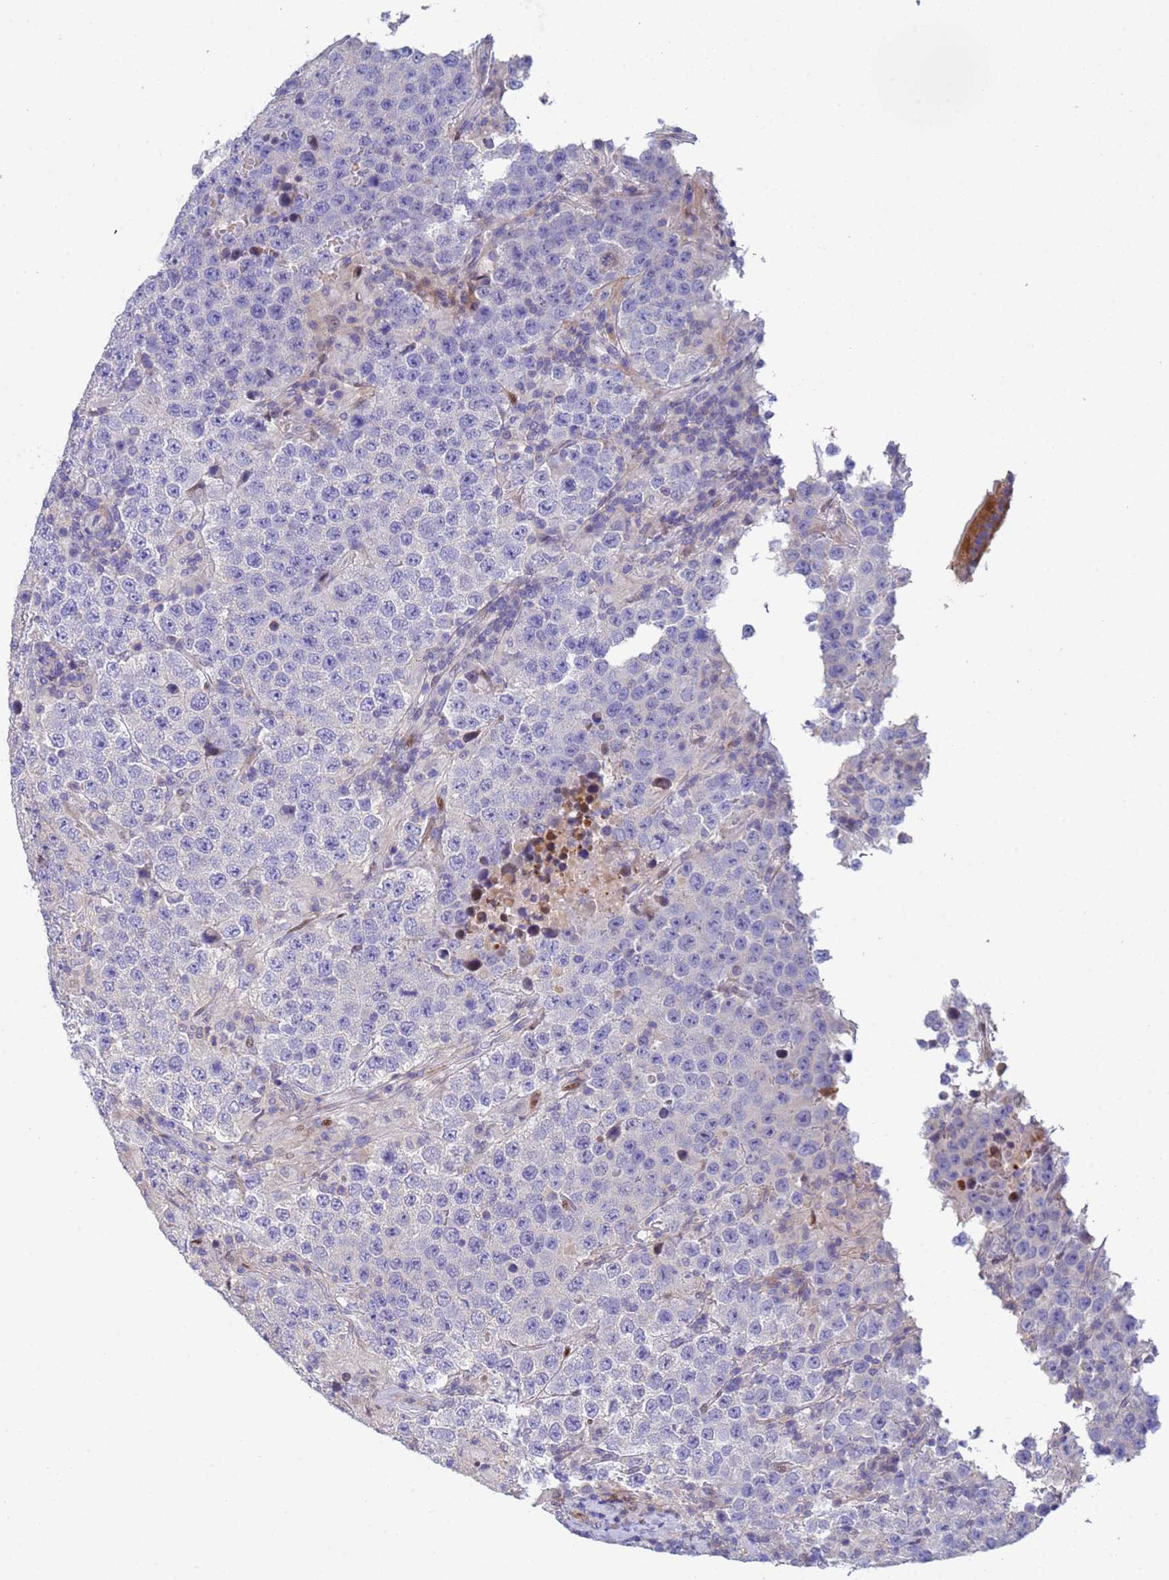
{"staining": {"intensity": "negative", "quantity": "none", "location": "none"}, "tissue": "testis cancer", "cell_type": "Tumor cells", "image_type": "cancer", "snomed": [{"axis": "morphology", "description": "Normal tissue, NOS"}, {"axis": "morphology", "description": "Urothelial carcinoma, High grade"}, {"axis": "morphology", "description": "Seminoma, NOS"}, {"axis": "morphology", "description": "Carcinoma, Embryonal, NOS"}, {"axis": "topography", "description": "Urinary bladder"}, {"axis": "topography", "description": "Testis"}], "caption": "Testis seminoma was stained to show a protein in brown. There is no significant expression in tumor cells.", "gene": "PPP6R1", "patient": {"sex": "male", "age": 41}}